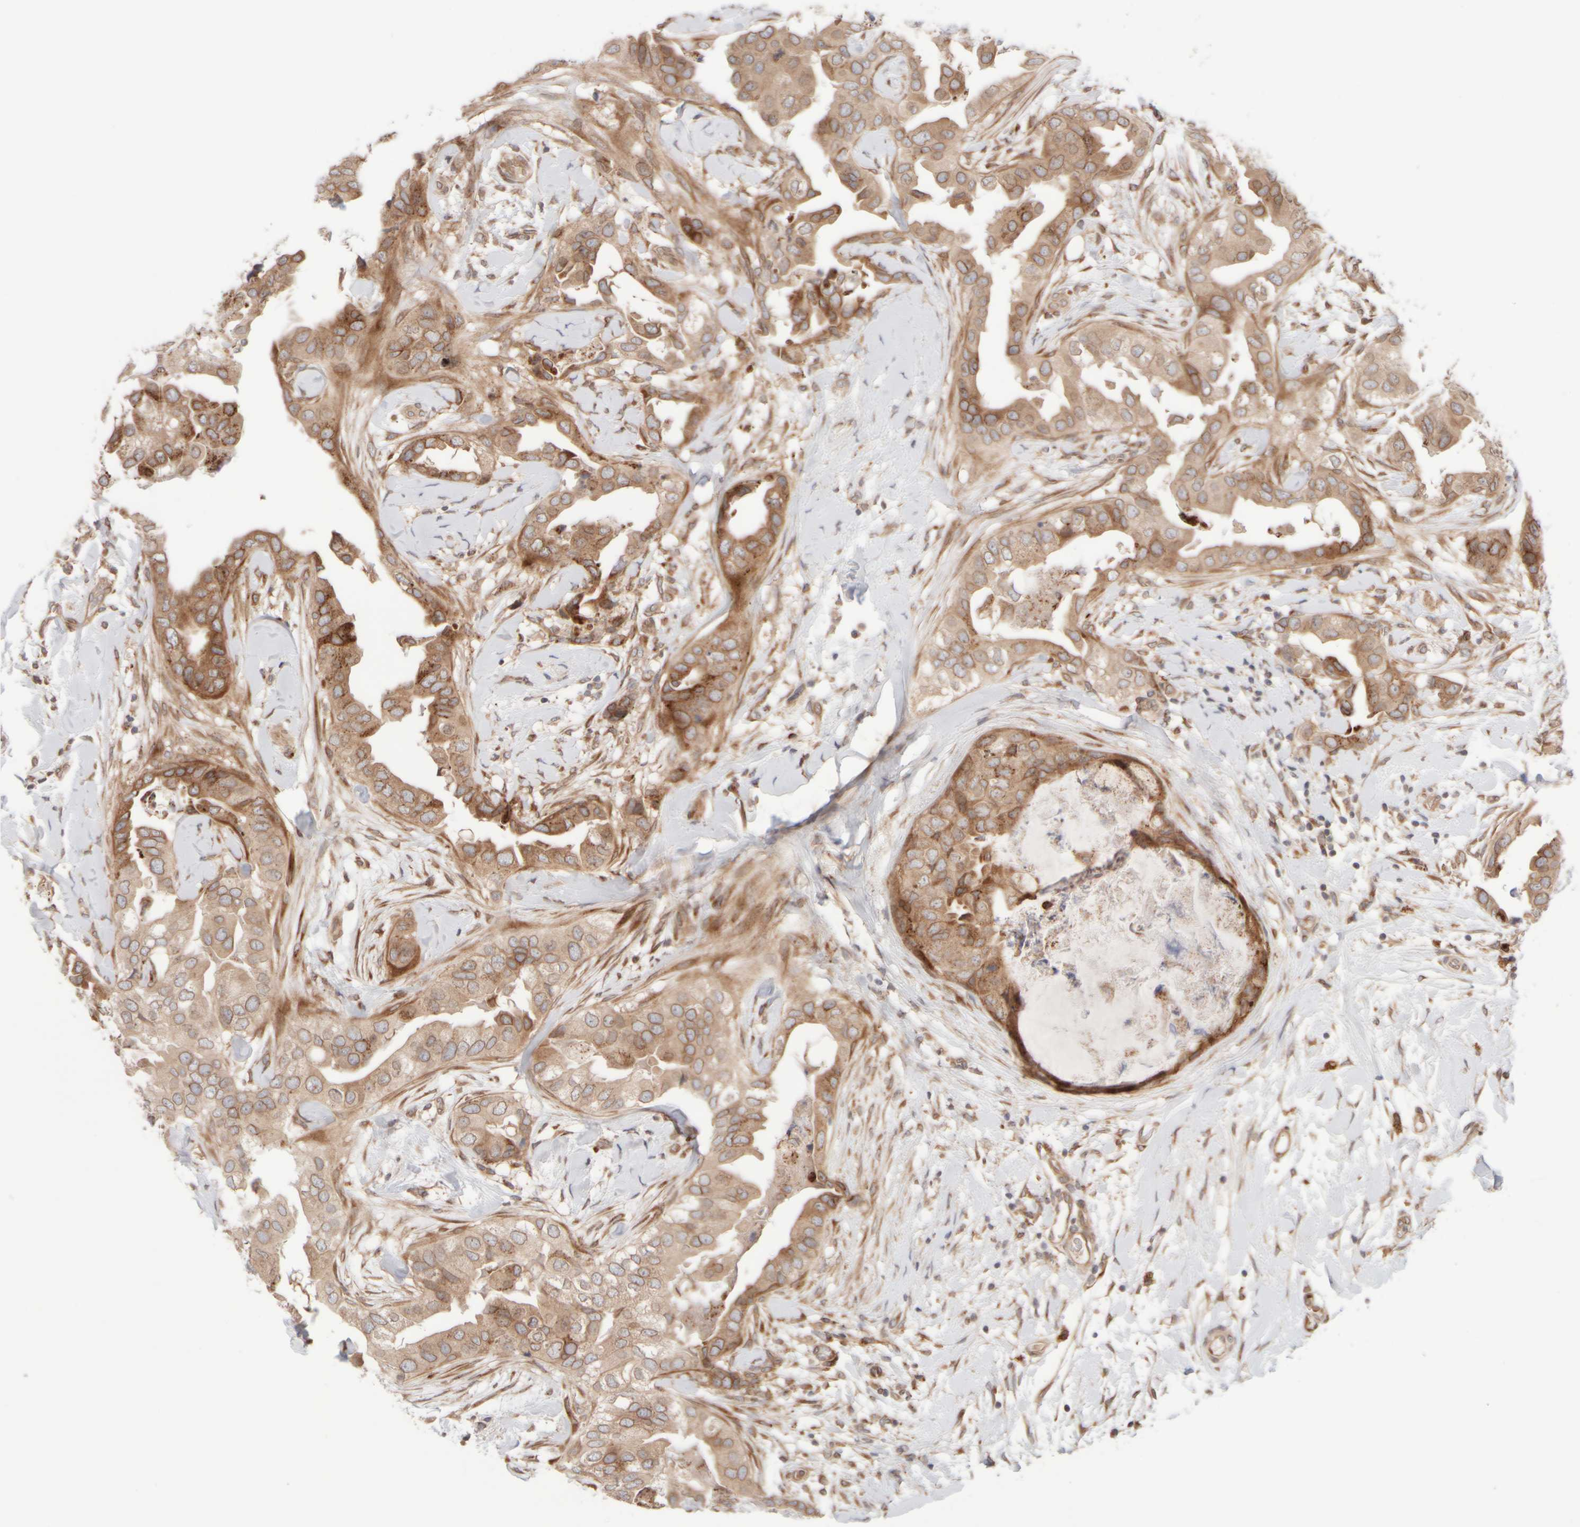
{"staining": {"intensity": "moderate", "quantity": ">75%", "location": "cytoplasmic/membranous,nuclear"}, "tissue": "breast cancer", "cell_type": "Tumor cells", "image_type": "cancer", "snomed": [{"axis": "morphology", "description": "Duct carcinoma"}, {"axis": "topography", "description": "Breast"}], "caption": "A micrograph of breast infiltrating ductal carcinoma stained for a protein displays moderate cytoplasmic/membranous and nuclear brown staining in tumor cells. The staining is performed using DAB (3,3'-diaminobenzidine) brown chromogen to label protein expression. The nuclei are counter-stained blue using hematoxylin.", "gene": "GCN1", "patient": {"sex": "female", "age": 40}}